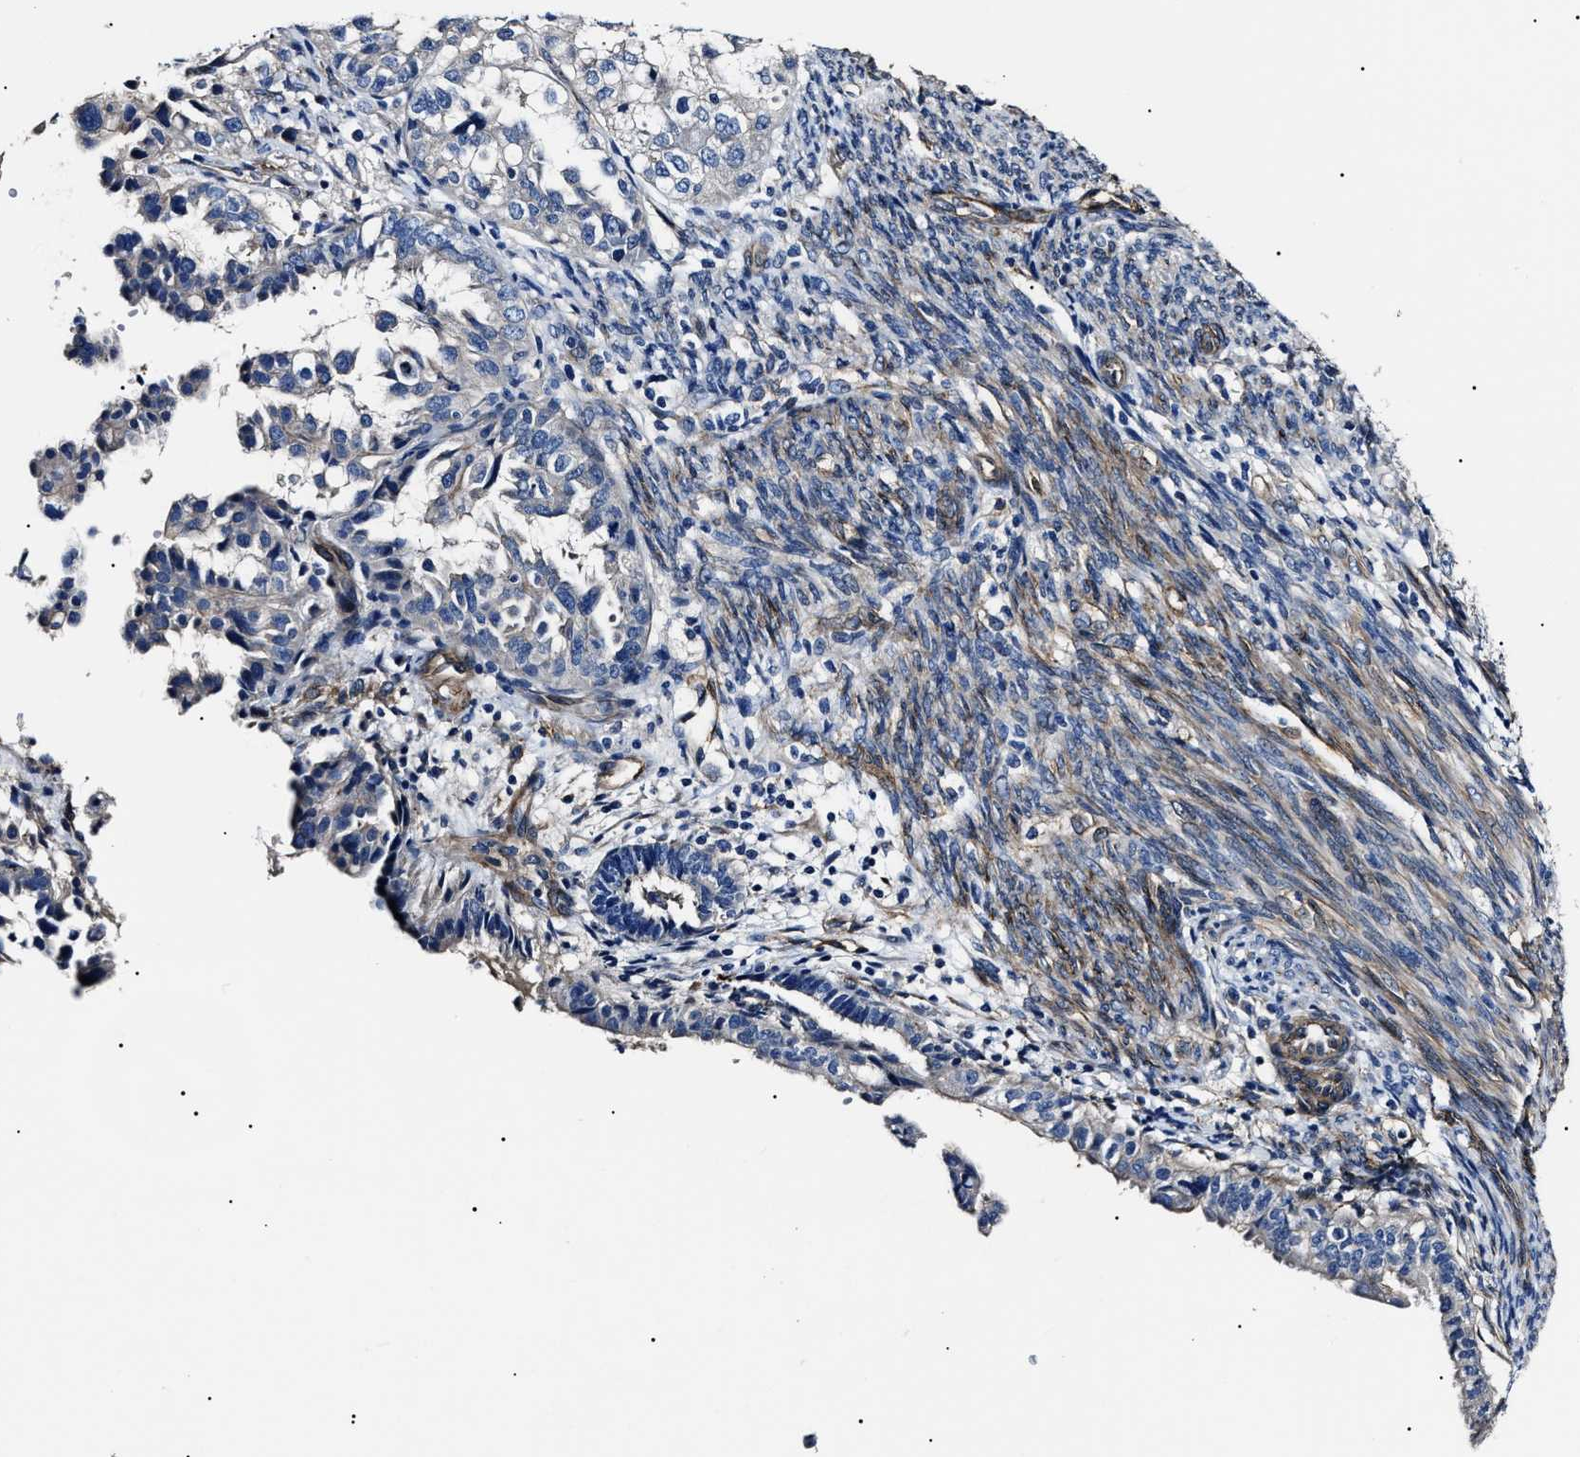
{"staining": {"intensity": "negative", "quantity": "none", "location": "none"}, "tissue": "endometrial cancer", "cell_type": "Tumor cells", "image_type": "cancer", "snomed": [{"axis": "morphology", "description": "Adenocarcinoma, NOS"}, {"axis": "topography", "description": "Endometrium"}], "caption": "High power microscopy histopathology image of an immunohistochemistry (IHC) image of endometrial cancer (adenocarcinoma), revealing no significant expression in tumor cells.", "gene": "KLHL42", "patient": {"sex": "female", "age": 85}}